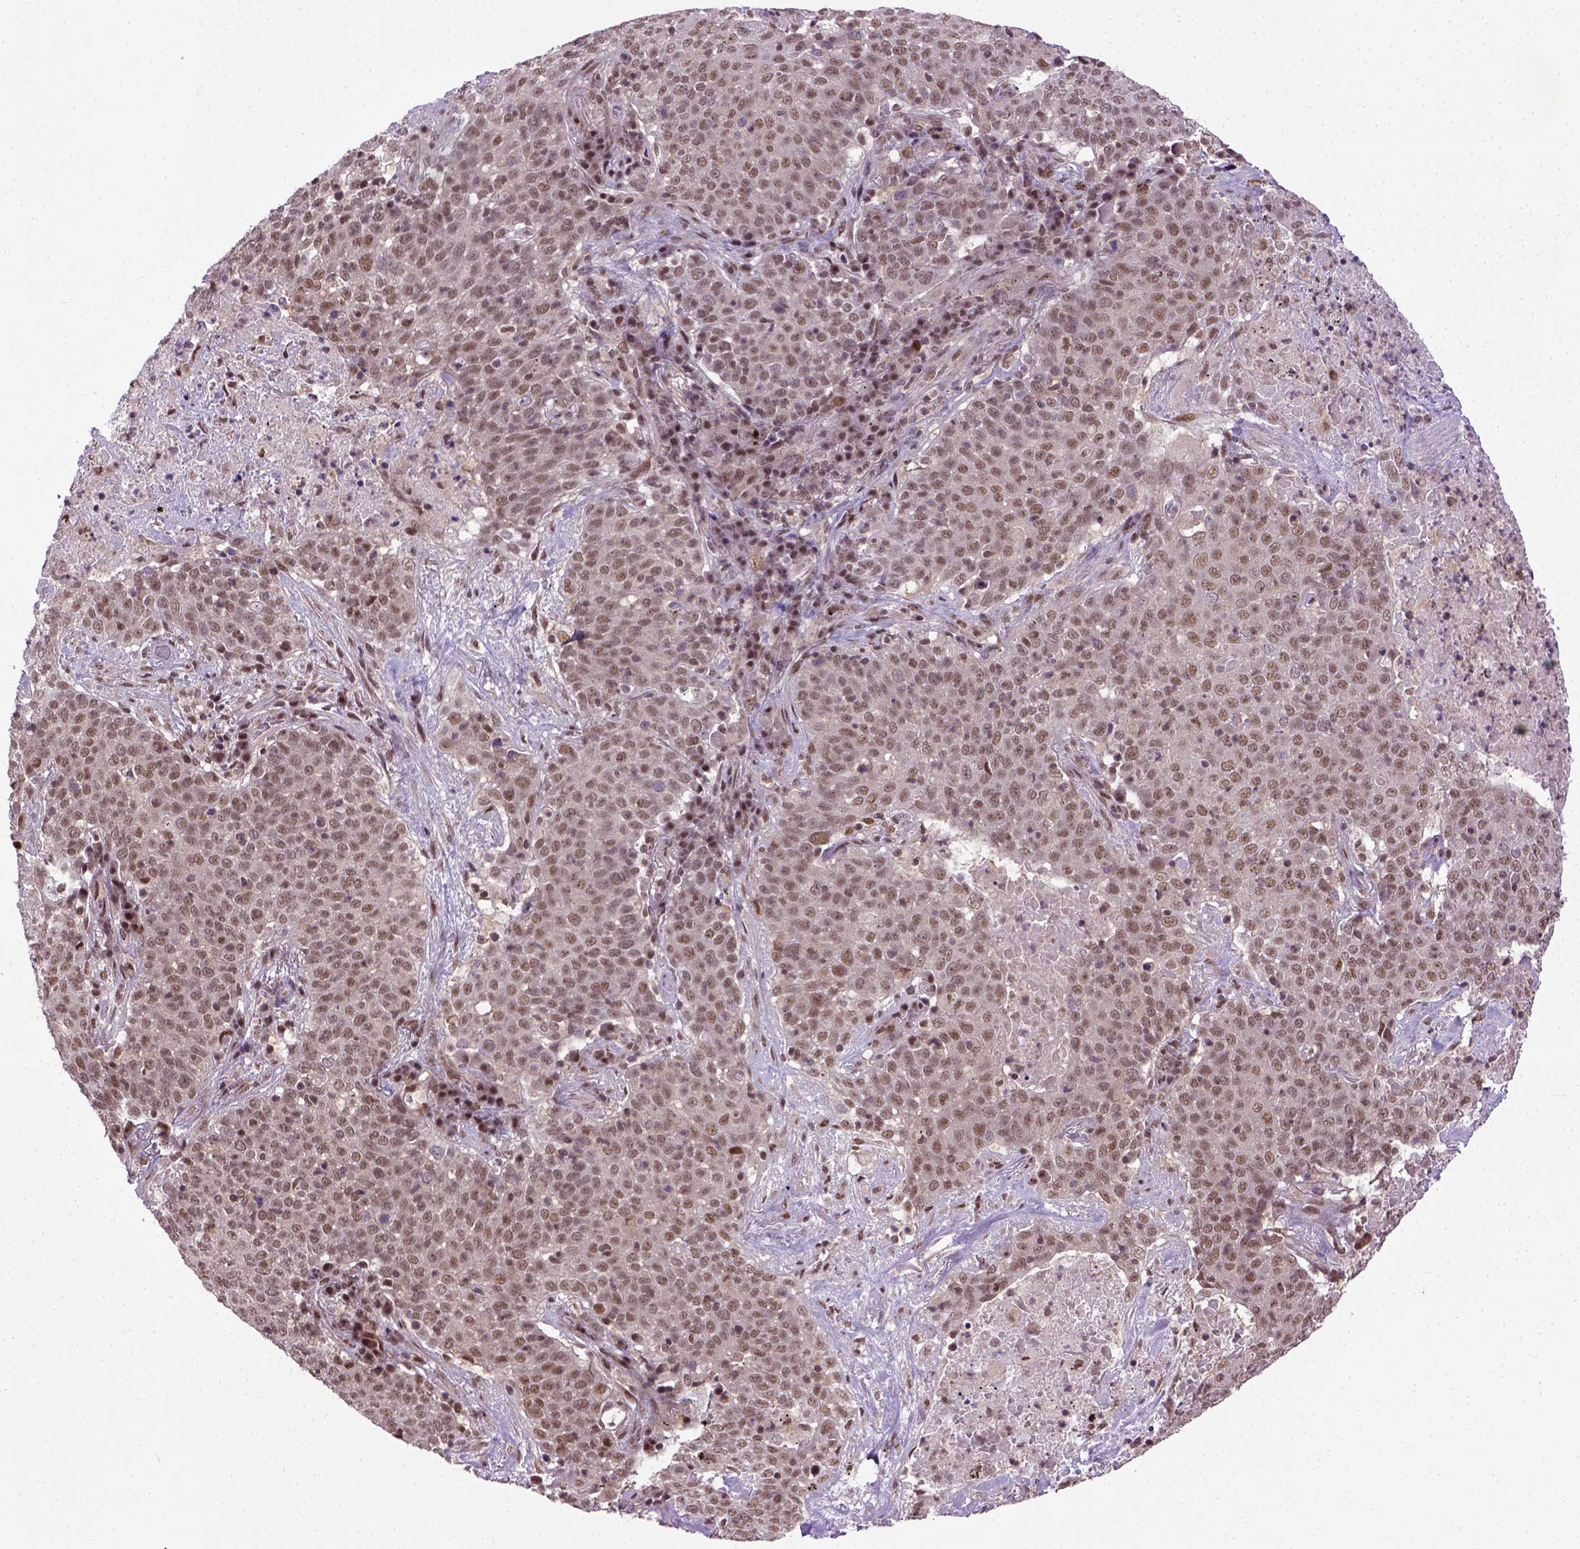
{"staining": {"intensity": "moderate", "quantity": ">75%", "location": "nuclear"}, "tissue": "lung cancer", "cell_type": "Tumor cells", "image_type": "cancer", "snomed": [{"axis": "morphology", "description": "Squamous cell carcinoma, NOS"}, {"axis": "topography", "description": "Lung"}], "caption": "This is an image of immunohistochemistry (IHC) staining of lung squamous cell carcinoma, which shows moderate expression in the nuclear of tumor cells.", "gene": "UBA3", "patient": {"sex": "male", "age": 82}}